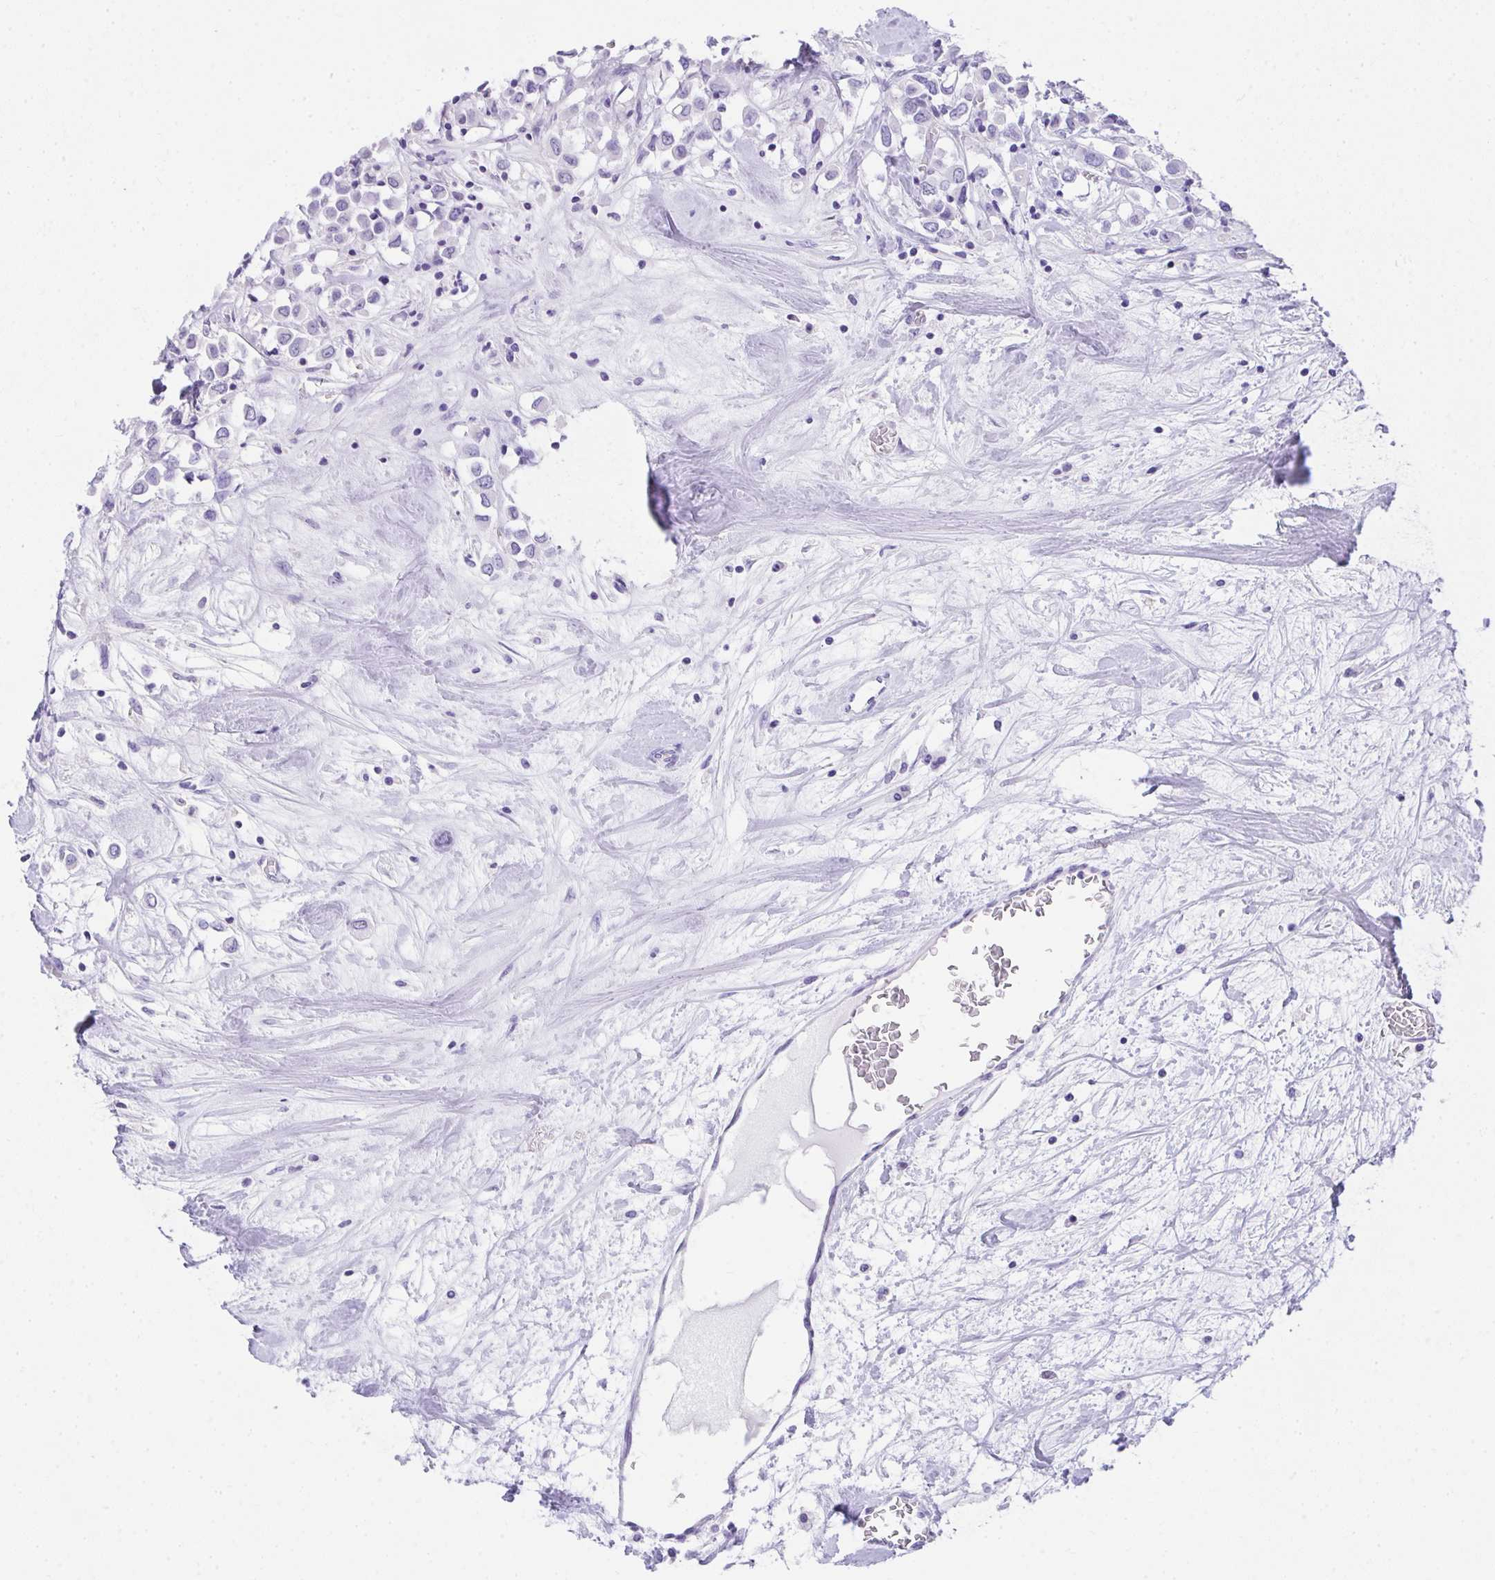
{"staining": {"intensity": "negative", "quantity": "none", "location": "none"}, "tissue": "breast cancer", "cell_type": "Tumor cells", "image_type": "cancer", "snomed": [{"axis": "morphology", "description": "Duct carcinoma"}, {"axis": "topography", "description": "Breast"}], "caption": "This micrograph is of infiltrating ductal carcinoma (breast) stained with immunohistochemistry to label a protein in brown with the nuclei are counter-stained blue. There is no expression in tumor cells.", "gene": "AVIL", "patient": {"sex": "female", "age": 61}}